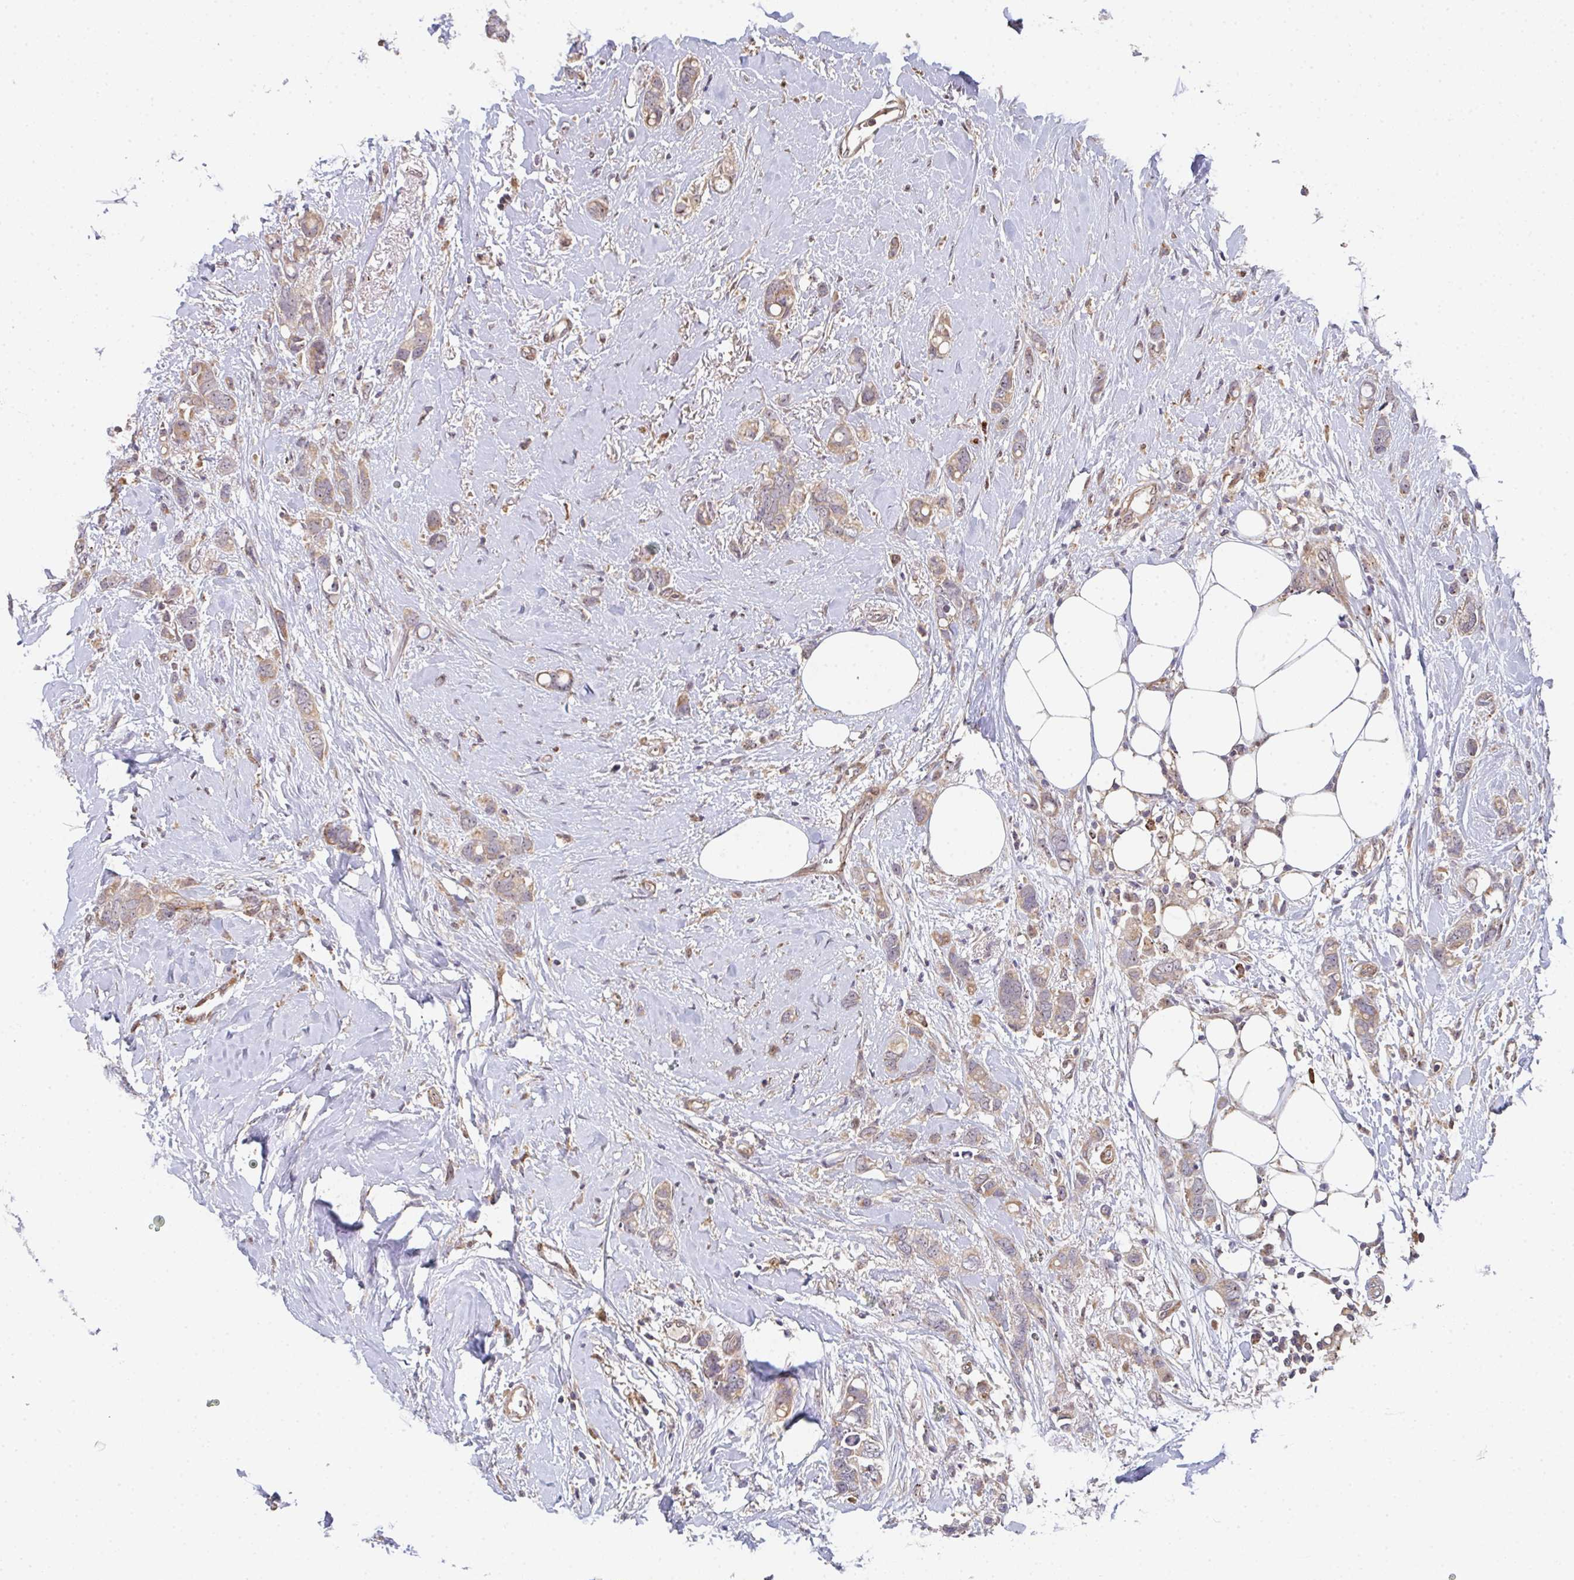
{"staining": {"intensity": "weak", "quantity": ">75%", "location": "cytoplasmic/membranous"}, "tissue": "breast cancer", "cell_type": "Tumor cells", "image_type": "cancer", "snomed": [{"axis": "morphology", "description": "Lobular carcinoma"}, {"axis": "topography", "description": "Breast"}], "caption": "Lobular carcinoma (breast) stained for a protein (brown) exhibits weak cytoplasmic/membranous positive positivity in about >75% of tumor cells.", "gene": "SIMC1", "patient": {"sex": "female", "age": 91}}